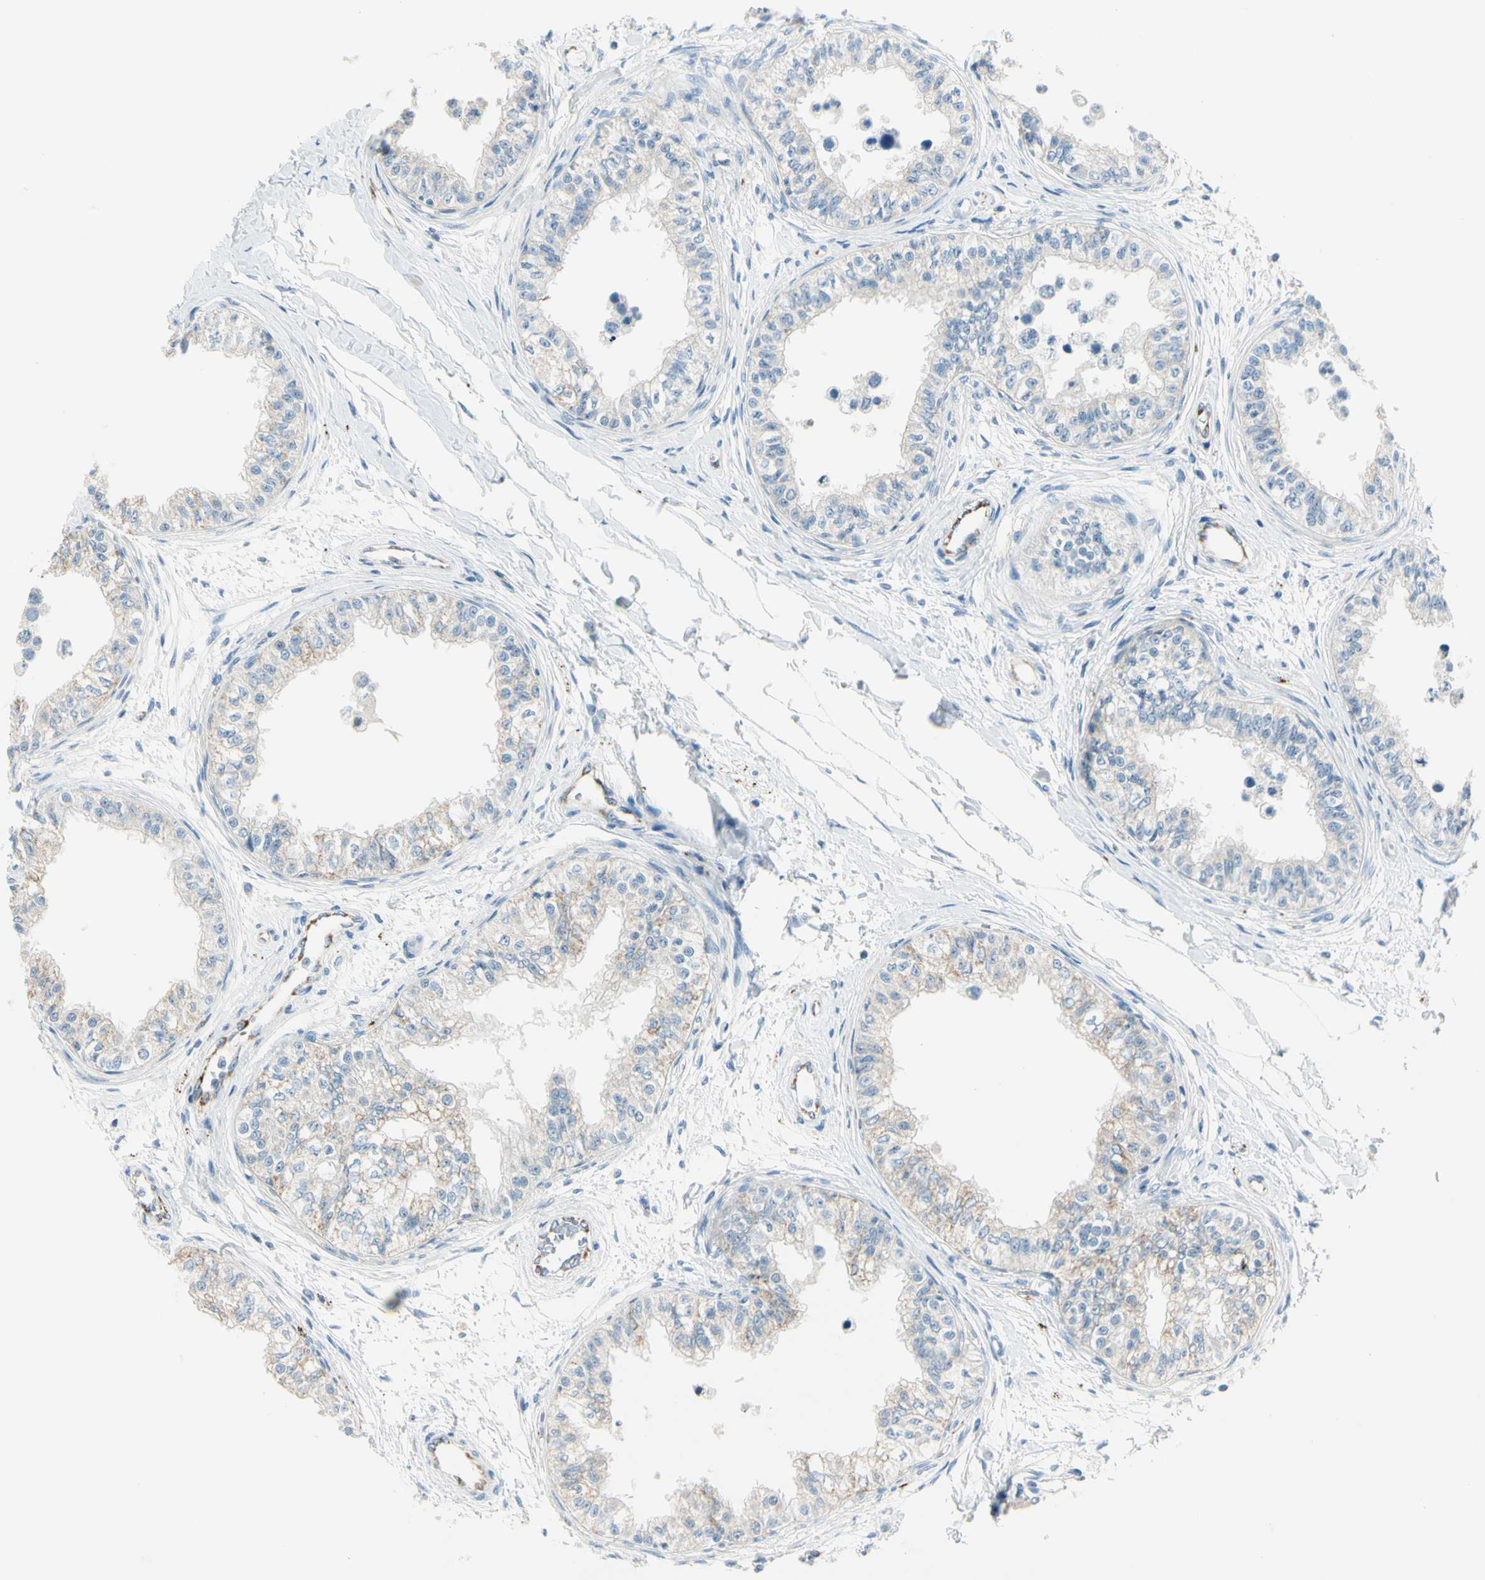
{"staining": {"intensity": "weak", "quantity": "<25%", "location": "cytoplasmic/membranous"}, "tissue": "epididymis", "cell_type": "Glandular cells", "image_type": "normal", "snomed": [{"axis": "morphology", "description": "Normal tissue, NOS"}, {"axis": "morphology", "description": "Adenocarcinoma, metastatic, NOS"}, {"axis": "topography", "description": "Testis"}, {"axis": "topography", "description": "Epididymis"}], "caption": "Immunohistochemistry of unremarkable epididymis demonstrates no staining in glandular cells.", "gene": "SLC6A15", "patient": {"sex": "male", "age": 26}}